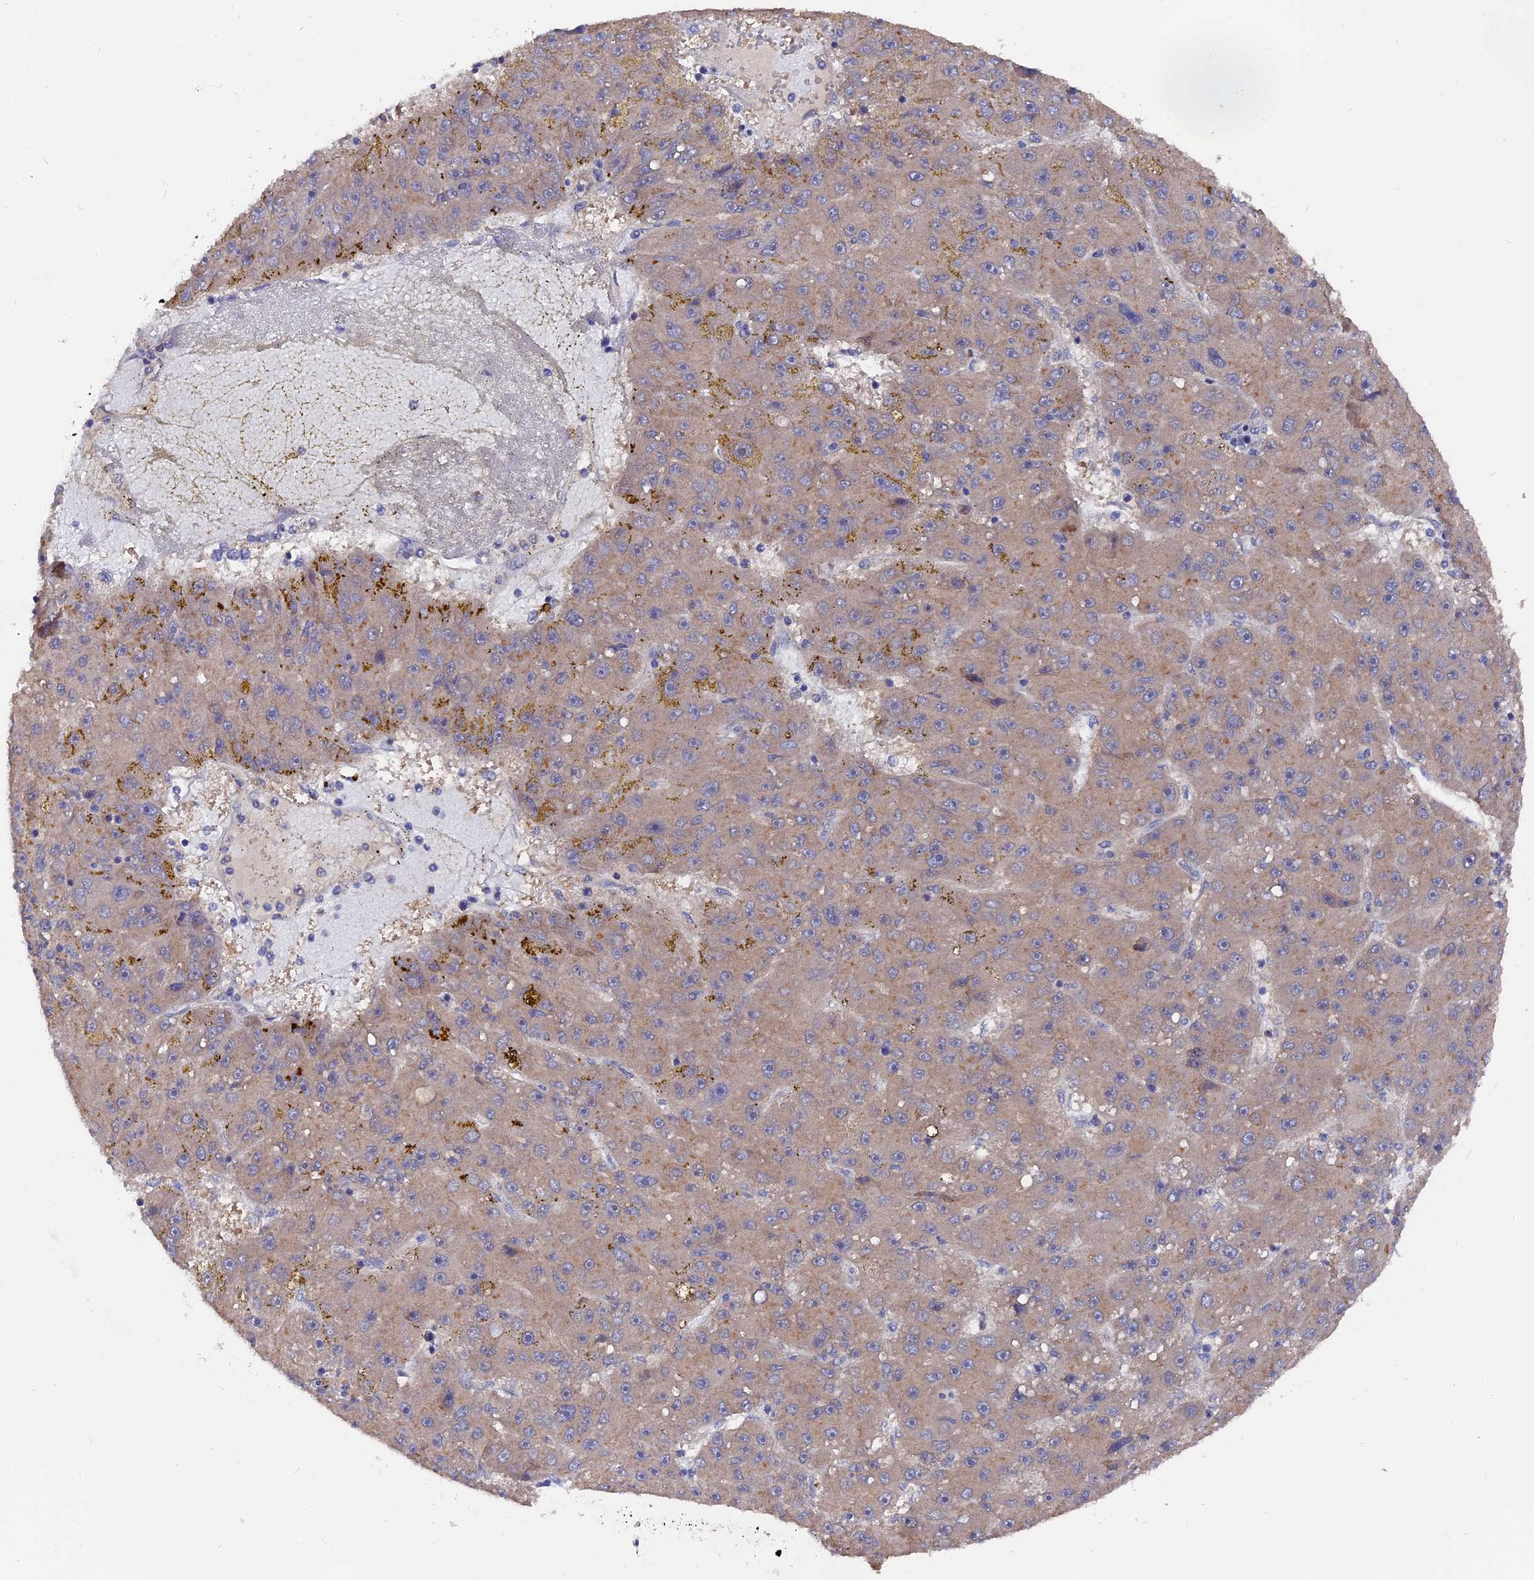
{"staining": {"intensity": "moderate", "quantity": "25%-75%", "location": "cytoplasmic/membranous"}, "tissue": "liver cancer", "cell_type": "Tumor cells", "image_type": "cancer", "snomed": [{"axis": "morphology", "description": "Carcinoma, Hepatocellular, NOS"}, {"axis": "topography", "description": "Liver"}], "caption": "Immunohistochemical staining of liver cancer (hepatocellular carcinoma) exhibits medium levels of moderate cytoplasmic/membranous protein staining in approximately 25%-75% of tumor cells.", "gene": "ZCCHC2", "patient": {"sex": "male", "age": 67}}